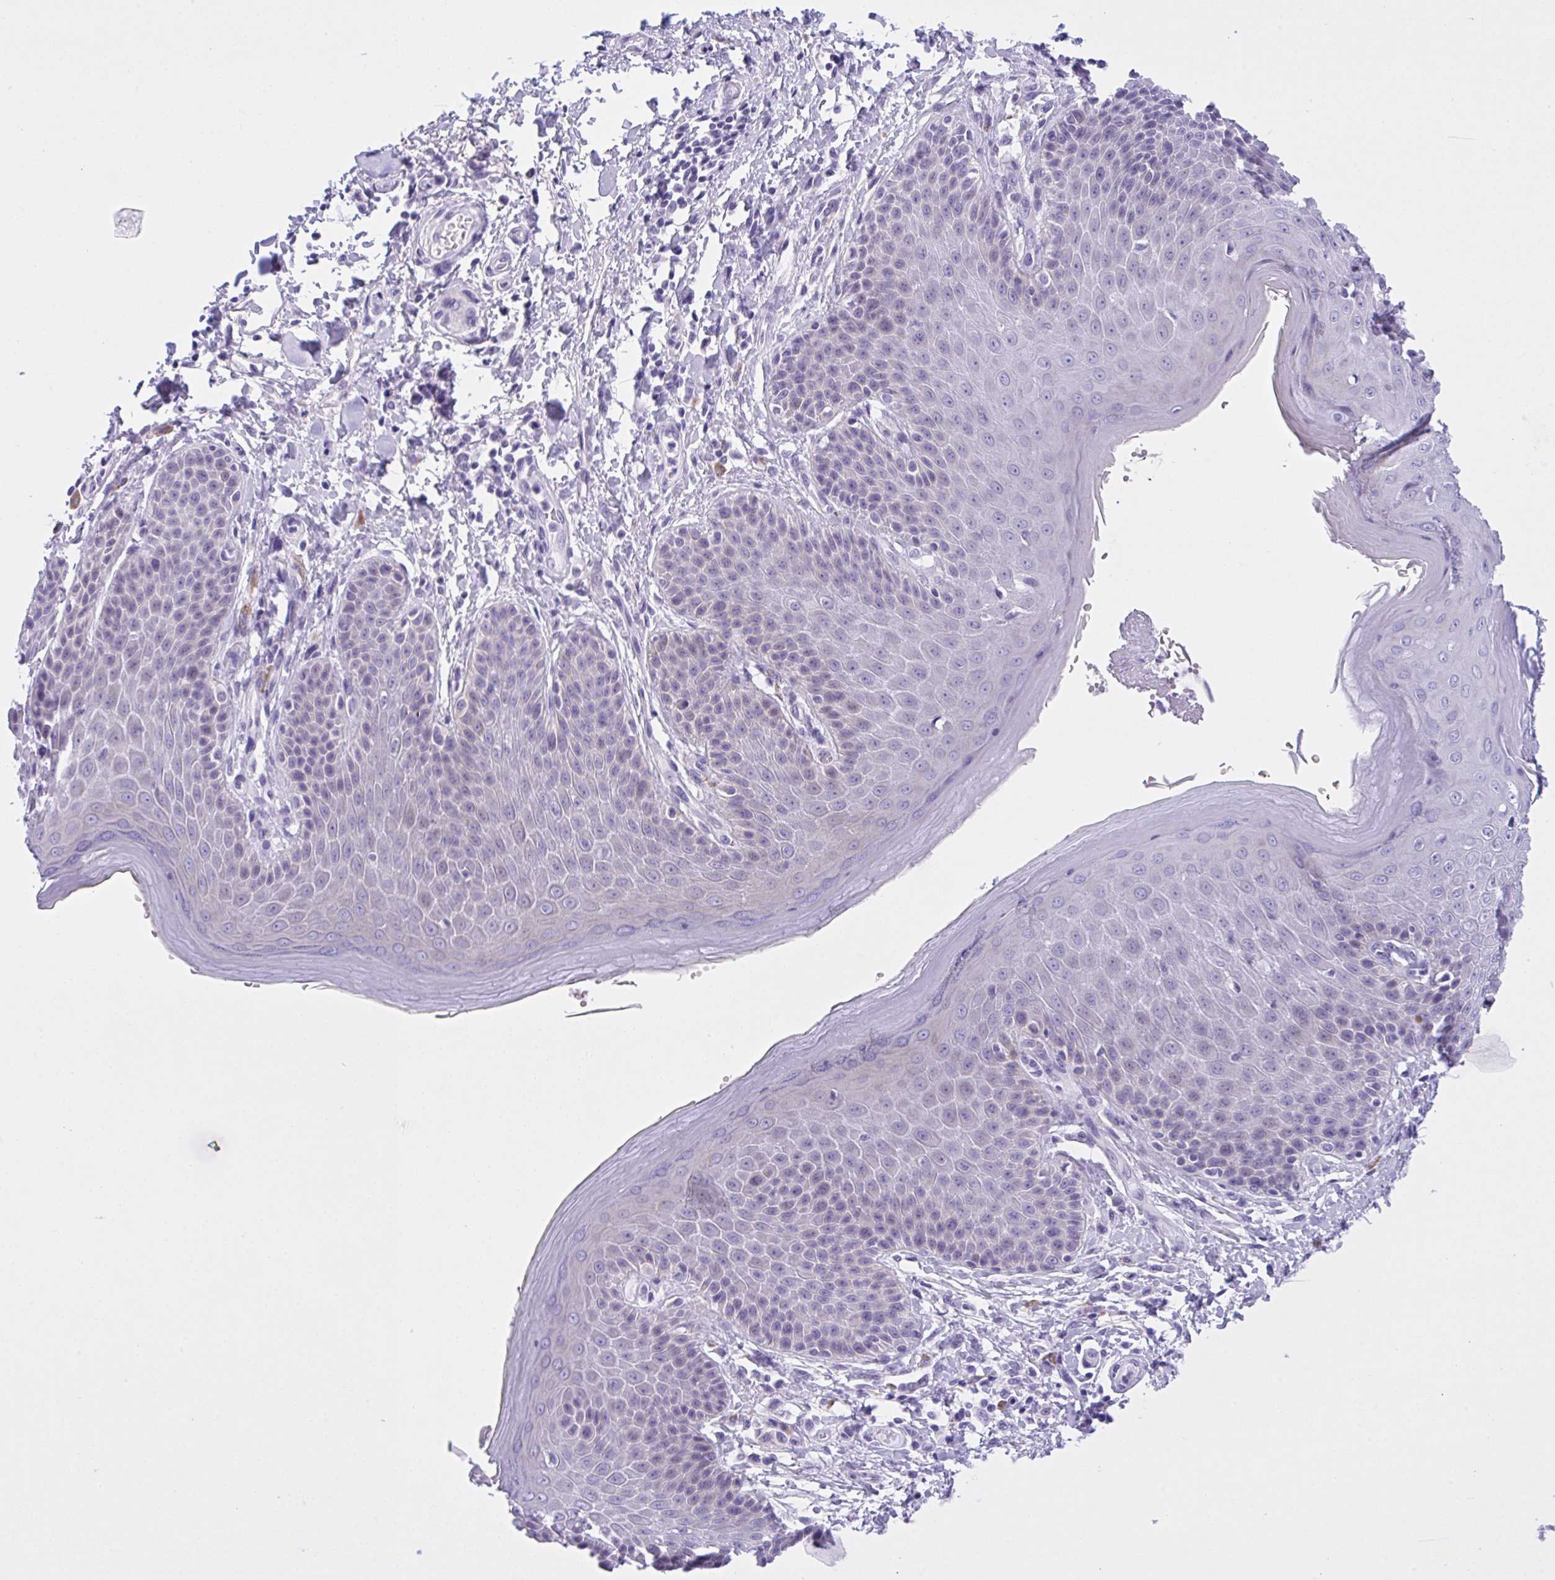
{"staining": {"intensity": "moderate", "quantity": "<25%", "location": "nuclear"}, "tissue": "skin", "cell_type": "Epidermal cells", "image_type": "normal", "snomed": [{"axis": "morphology", "description": "Normal tissue, NOS"}, {"axis": "topography", "description": "Peripheral nerve tissue"}], "caption": "This image shows normal skin stained with immunohistochemistry (IHC) to label a protein in brown. The nuclear of epidermal cells show moderate positivity for the protein. Nuclei are counter-stained blue.", "gene": "YBX2", "patient": {"sex": "male", "age": 51}}